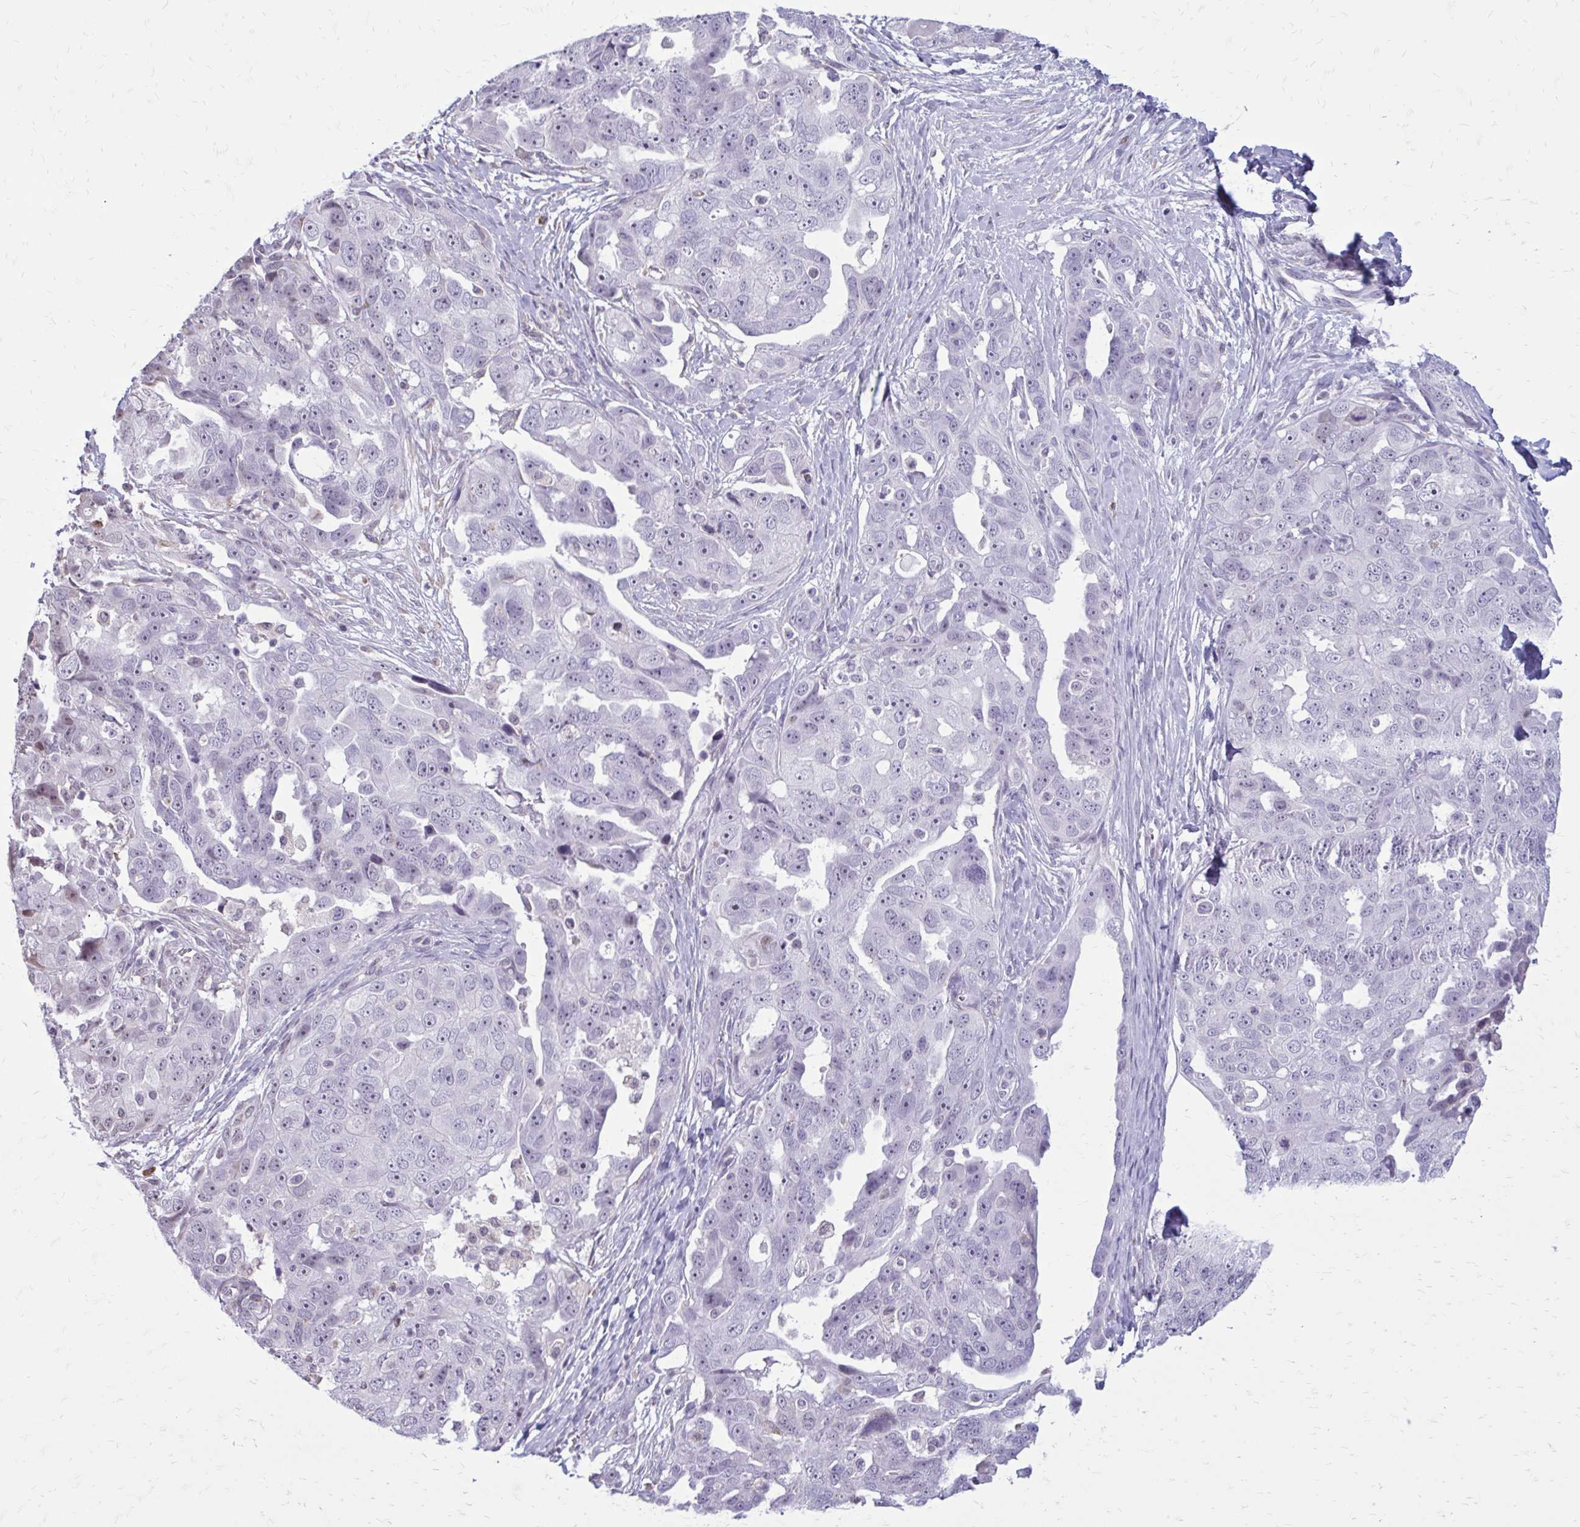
{"staining": {"intensity": "weak", "quantity": "<25%", "location": "nuclear"}, "tissue": "ovarian cancer", "cell_type": "Tumor cells", "image_type": "cancer", "snomed": [{"axis": "morphology", "description": "Carcinoma, endometroid"}, {"axis": "topography", "description": "Ovary"}], "caption": "Immunohistochemistry photomicrograph of human ovarian endometroid carcinoma stained for a protein (brown), which displays no staining in tumor cells.", "gene": "PROSER1", "patient": {"sex": "female", "age": 70}}